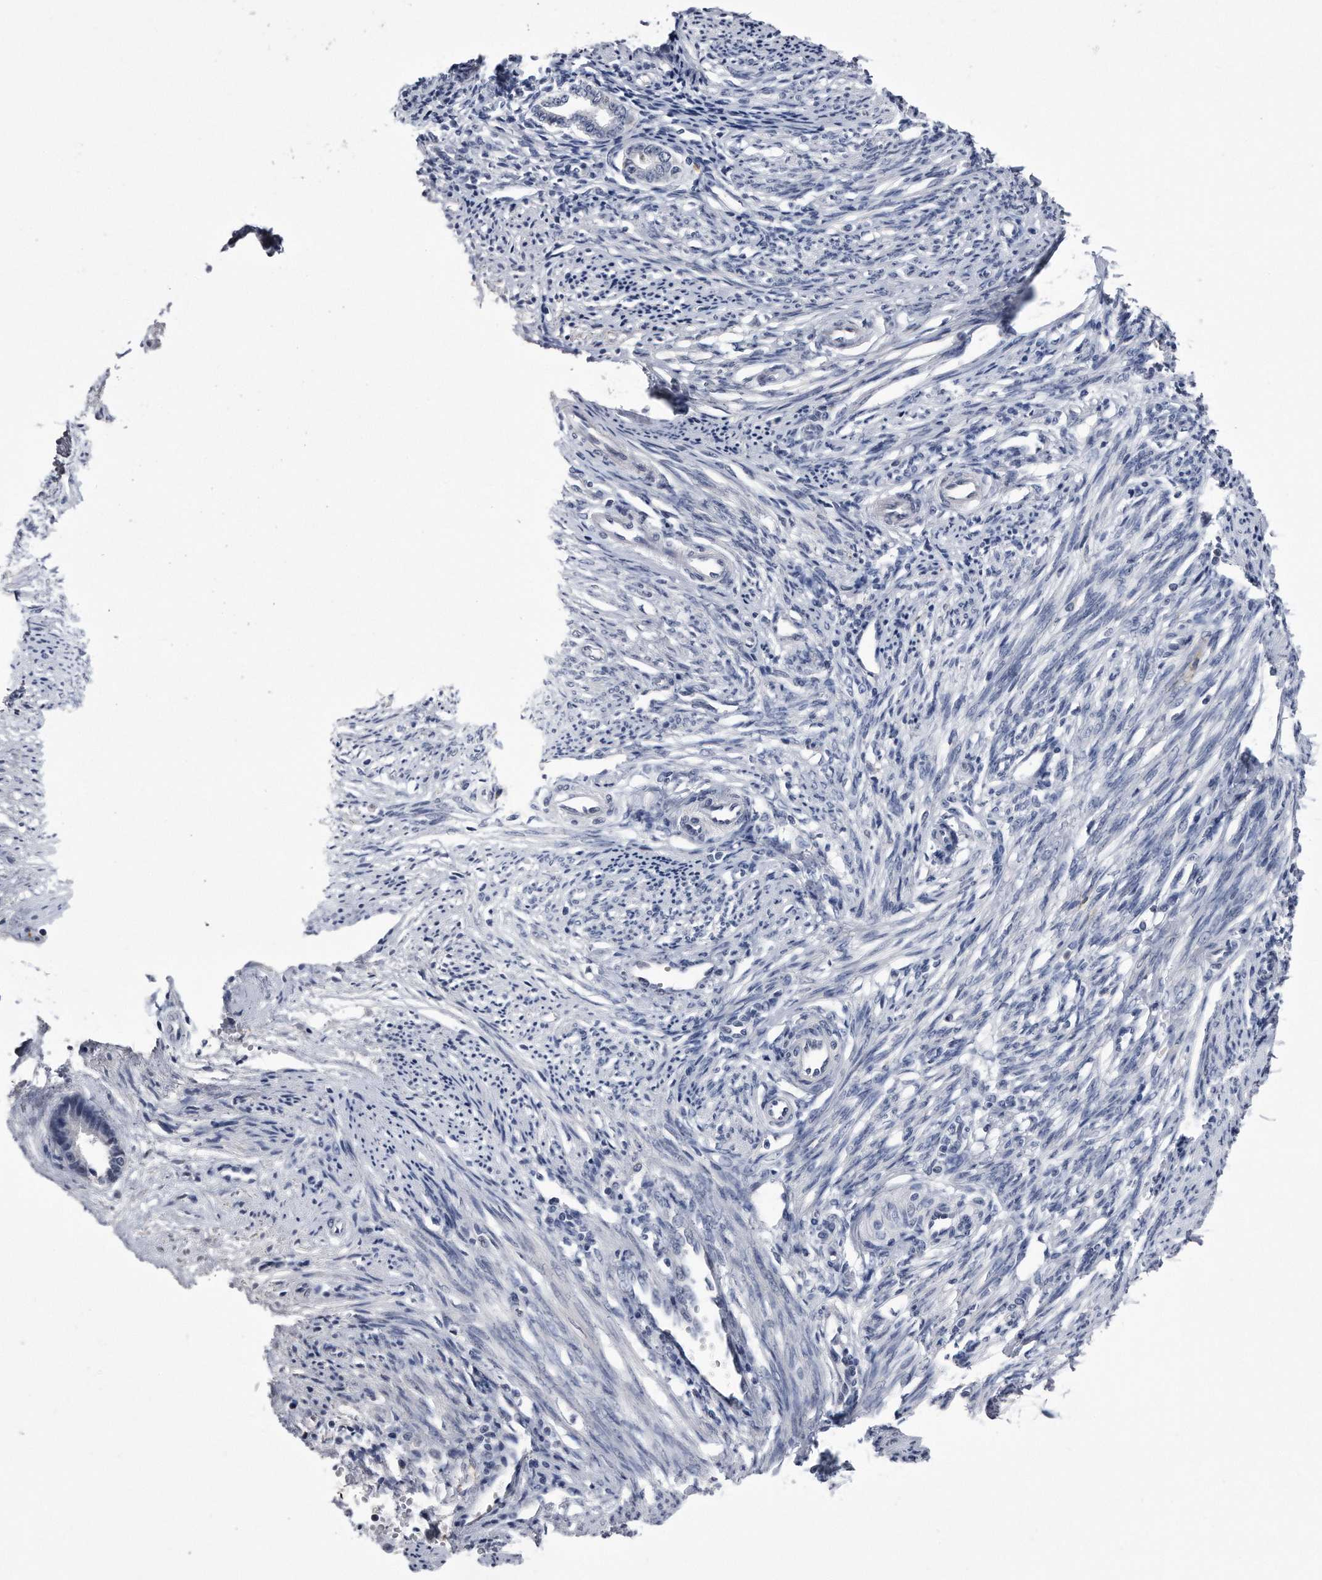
{"staining": {"intensity": "negative", "quantity": "none", "location": "none"}, "tissue": "endometrium", "cell_type": "Cells in endometrial stroma", "image_type": "normal", "snomed": [{"axis": "morphology", "description": "Normal tissue, NOS"}, {"axis": "topography", "description": "Endometrium"}], "caption": "Cells in endometrial stroma are negative for brown protein staining in normal endometrium. Nuclei are stained in blue.", "gene": "KCTD8", "patient": {"sex": "female", "age": 56}}